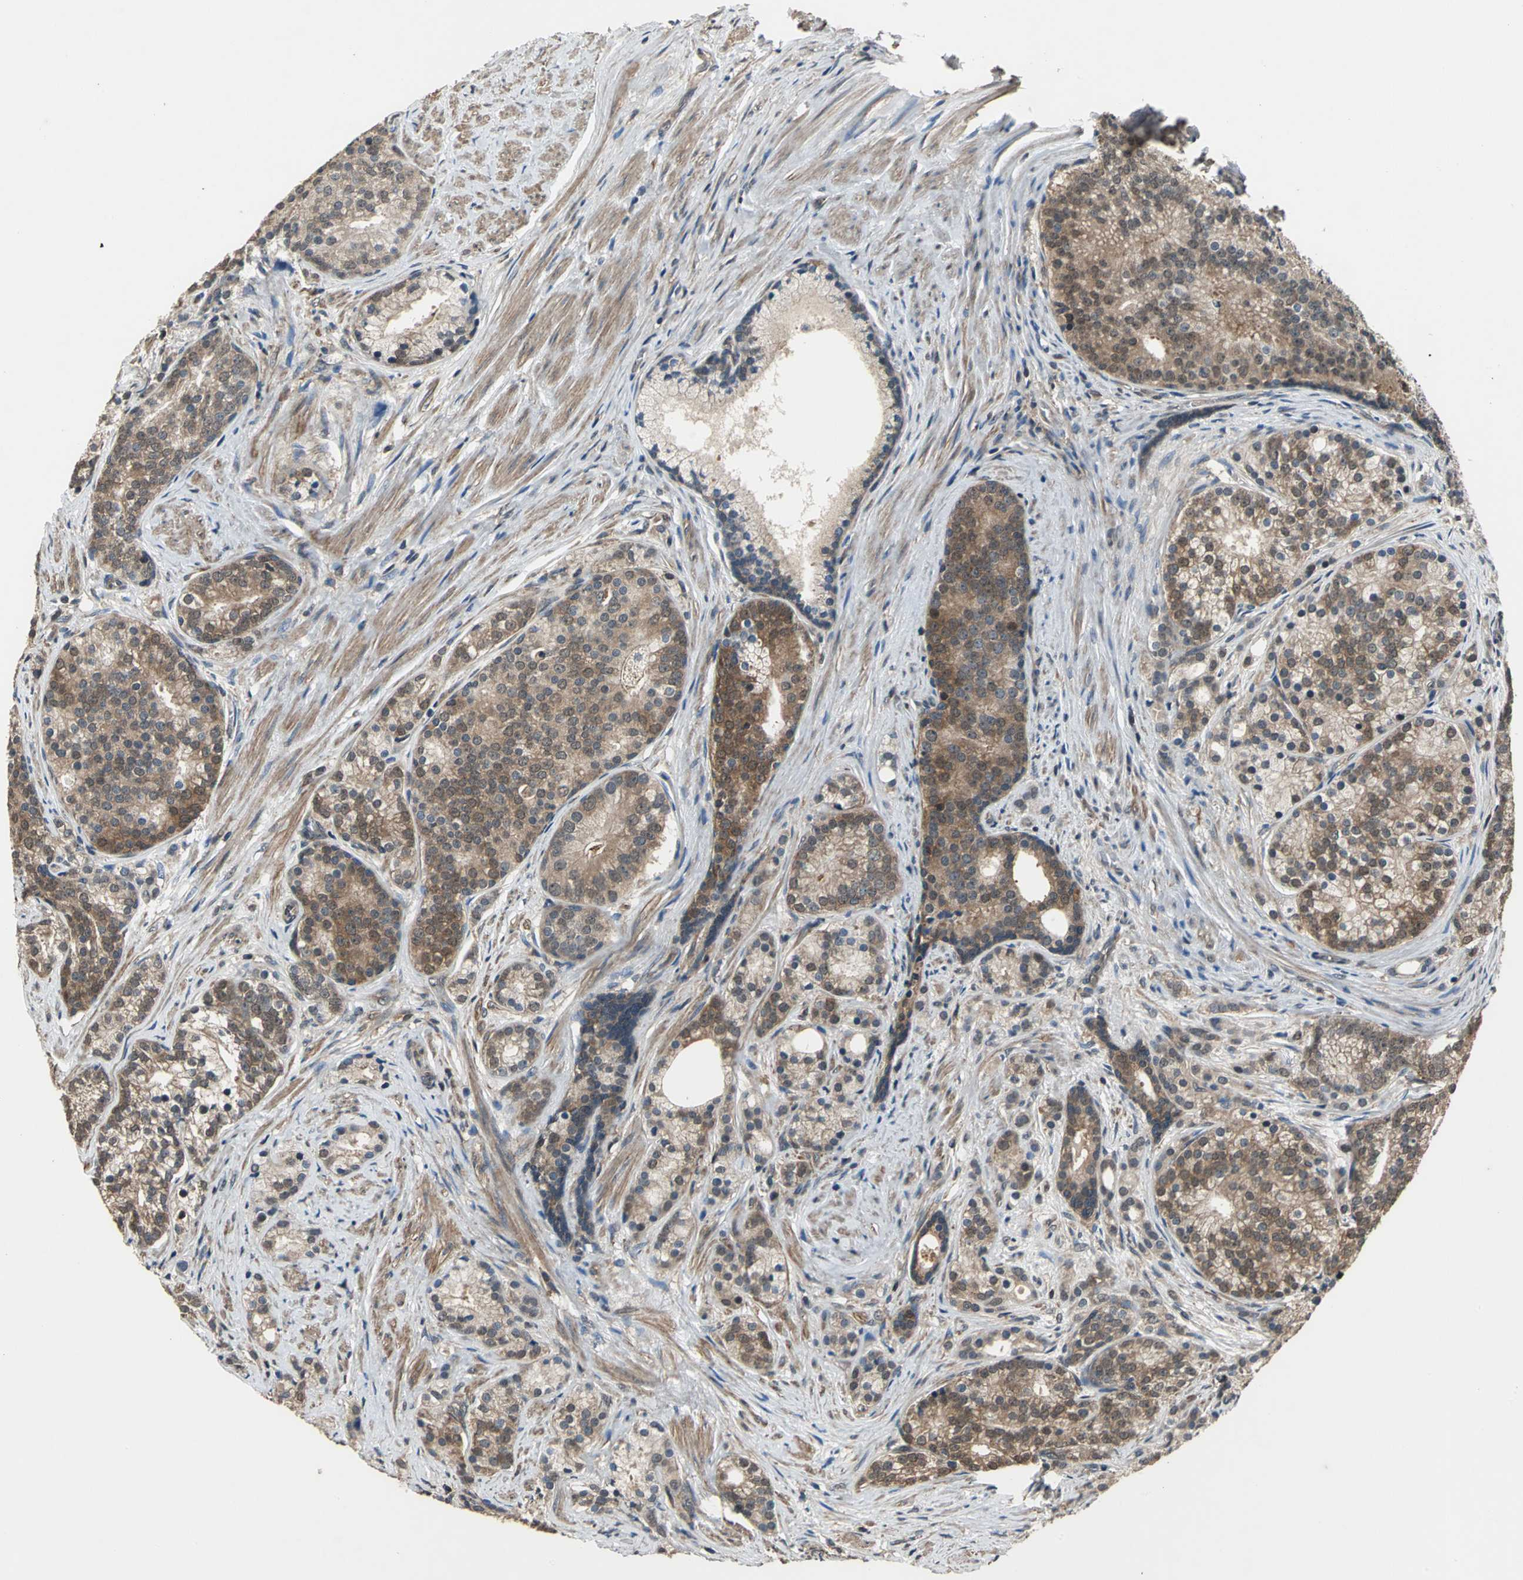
{"staining": {"intensity": "moderate", "quantity": ">75%", "location": "cytoplasmic/membranous"}, "tissue": "prostate cancer", "cell_type": "Tumor cells", "image_type": "cancer", "snomed": [{"axis": "morphology", "description": "Adenocarcinoma, Low grade"}, {"axis": "topography", "description": "Prostate"}], "caption": "Low-grade adenocarcinoma (prostate) stained for a protein demonstrates moderate cytoplasmic/membranous positivity in tumor cells.", "gene": "EIF2B2", "patient": {"sex": "male", "age": 71}}